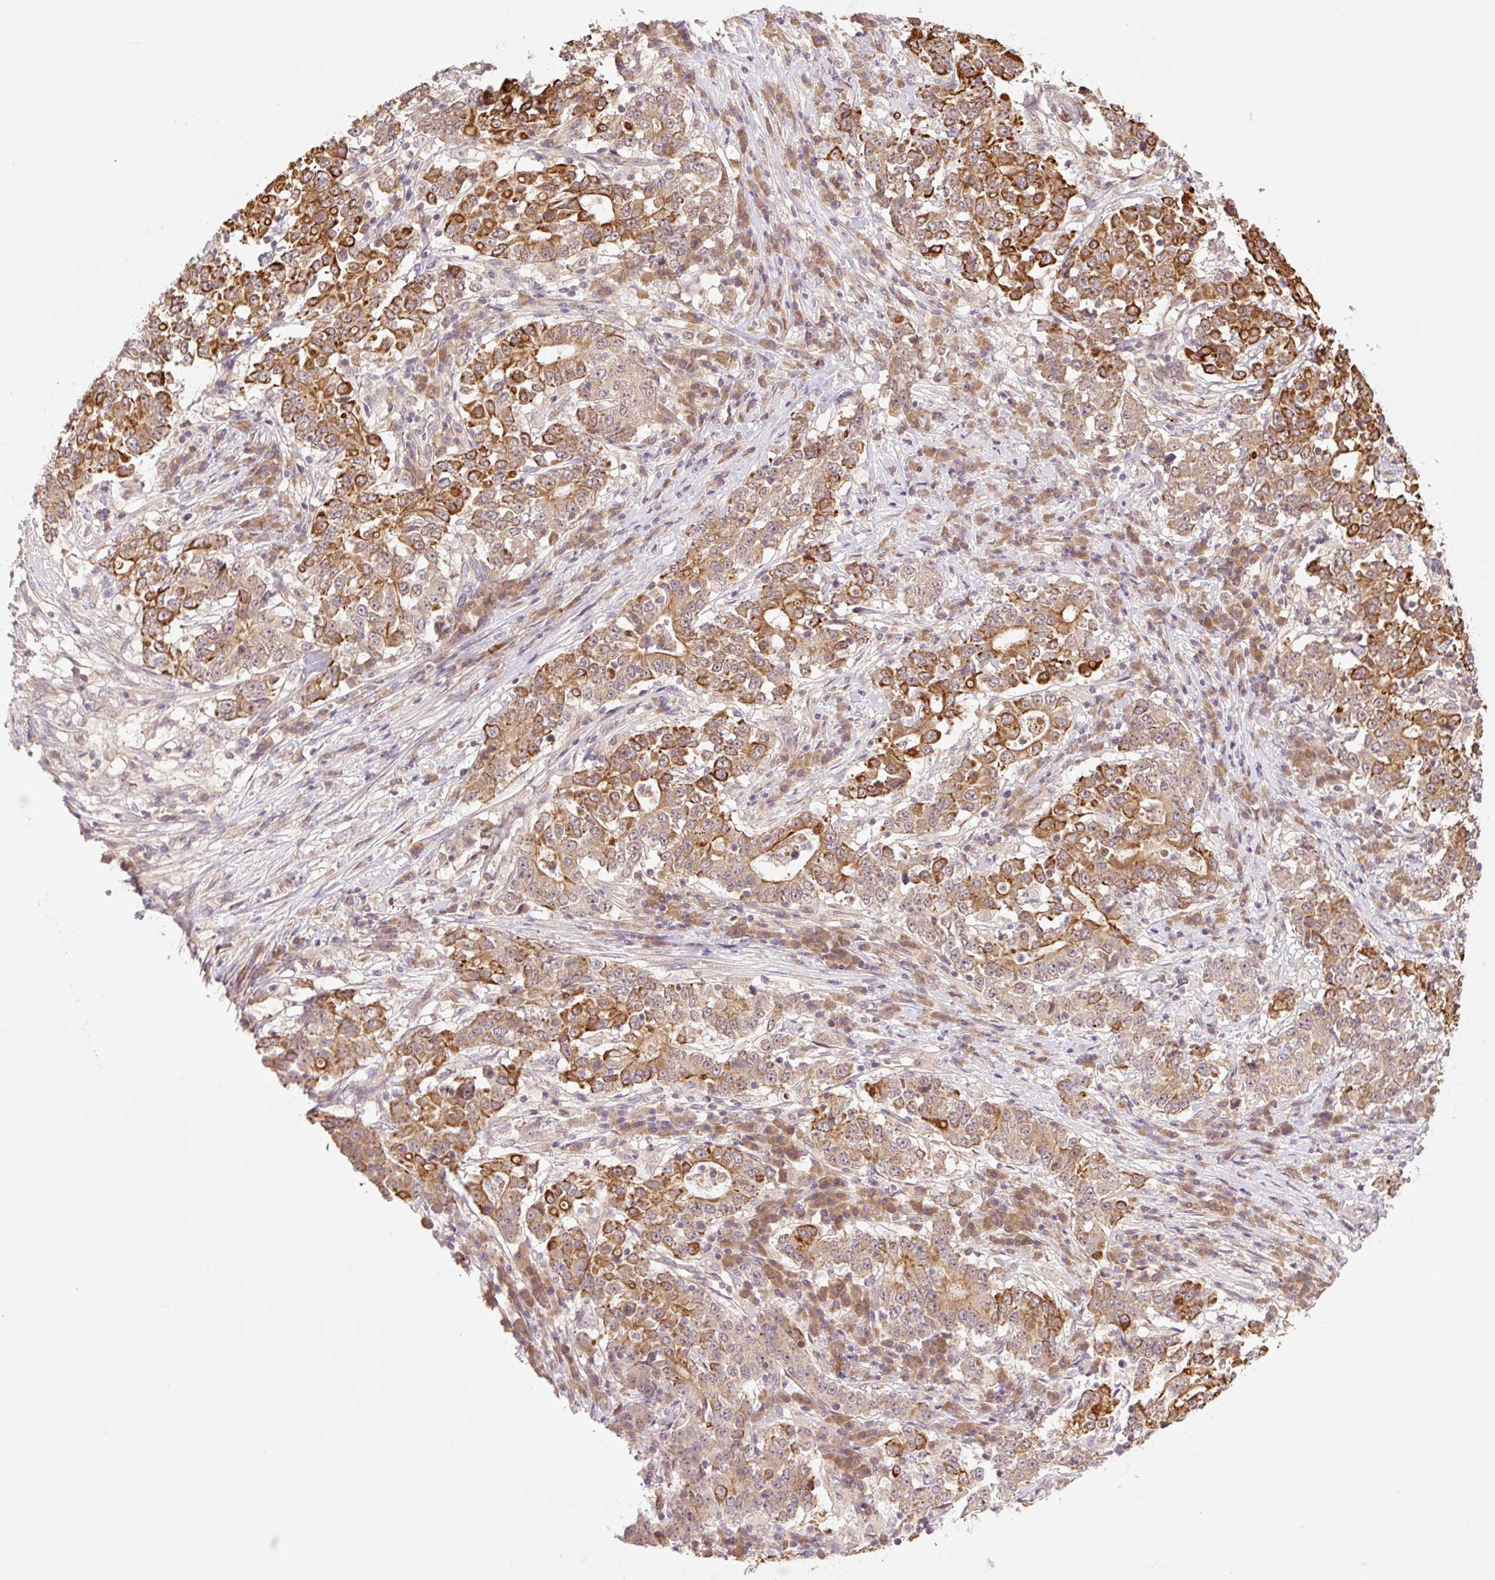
{"staining": {"intensity": "strong", "quantity": "25%-75%", "location": "cytoplasmic/membranous"}, "tissue": "stomach cancer", "cell_type": "Tumor cells", "image_type": "cancer", "snomed": [{"axis": "morphology", "description": "Adenocarcinoma, NOS"}, {"axis": "topography", "description": "Stomach"}], "caption": "This is a photomicrograph of immunohistochemistry (IHC) staining of stomach adenocarcinoma, which shows strong positivity in the cytoplasmic/membranous of tumor cells.", "gene": "YJU2B", "patient": {"sex": "male", "age": 59}}